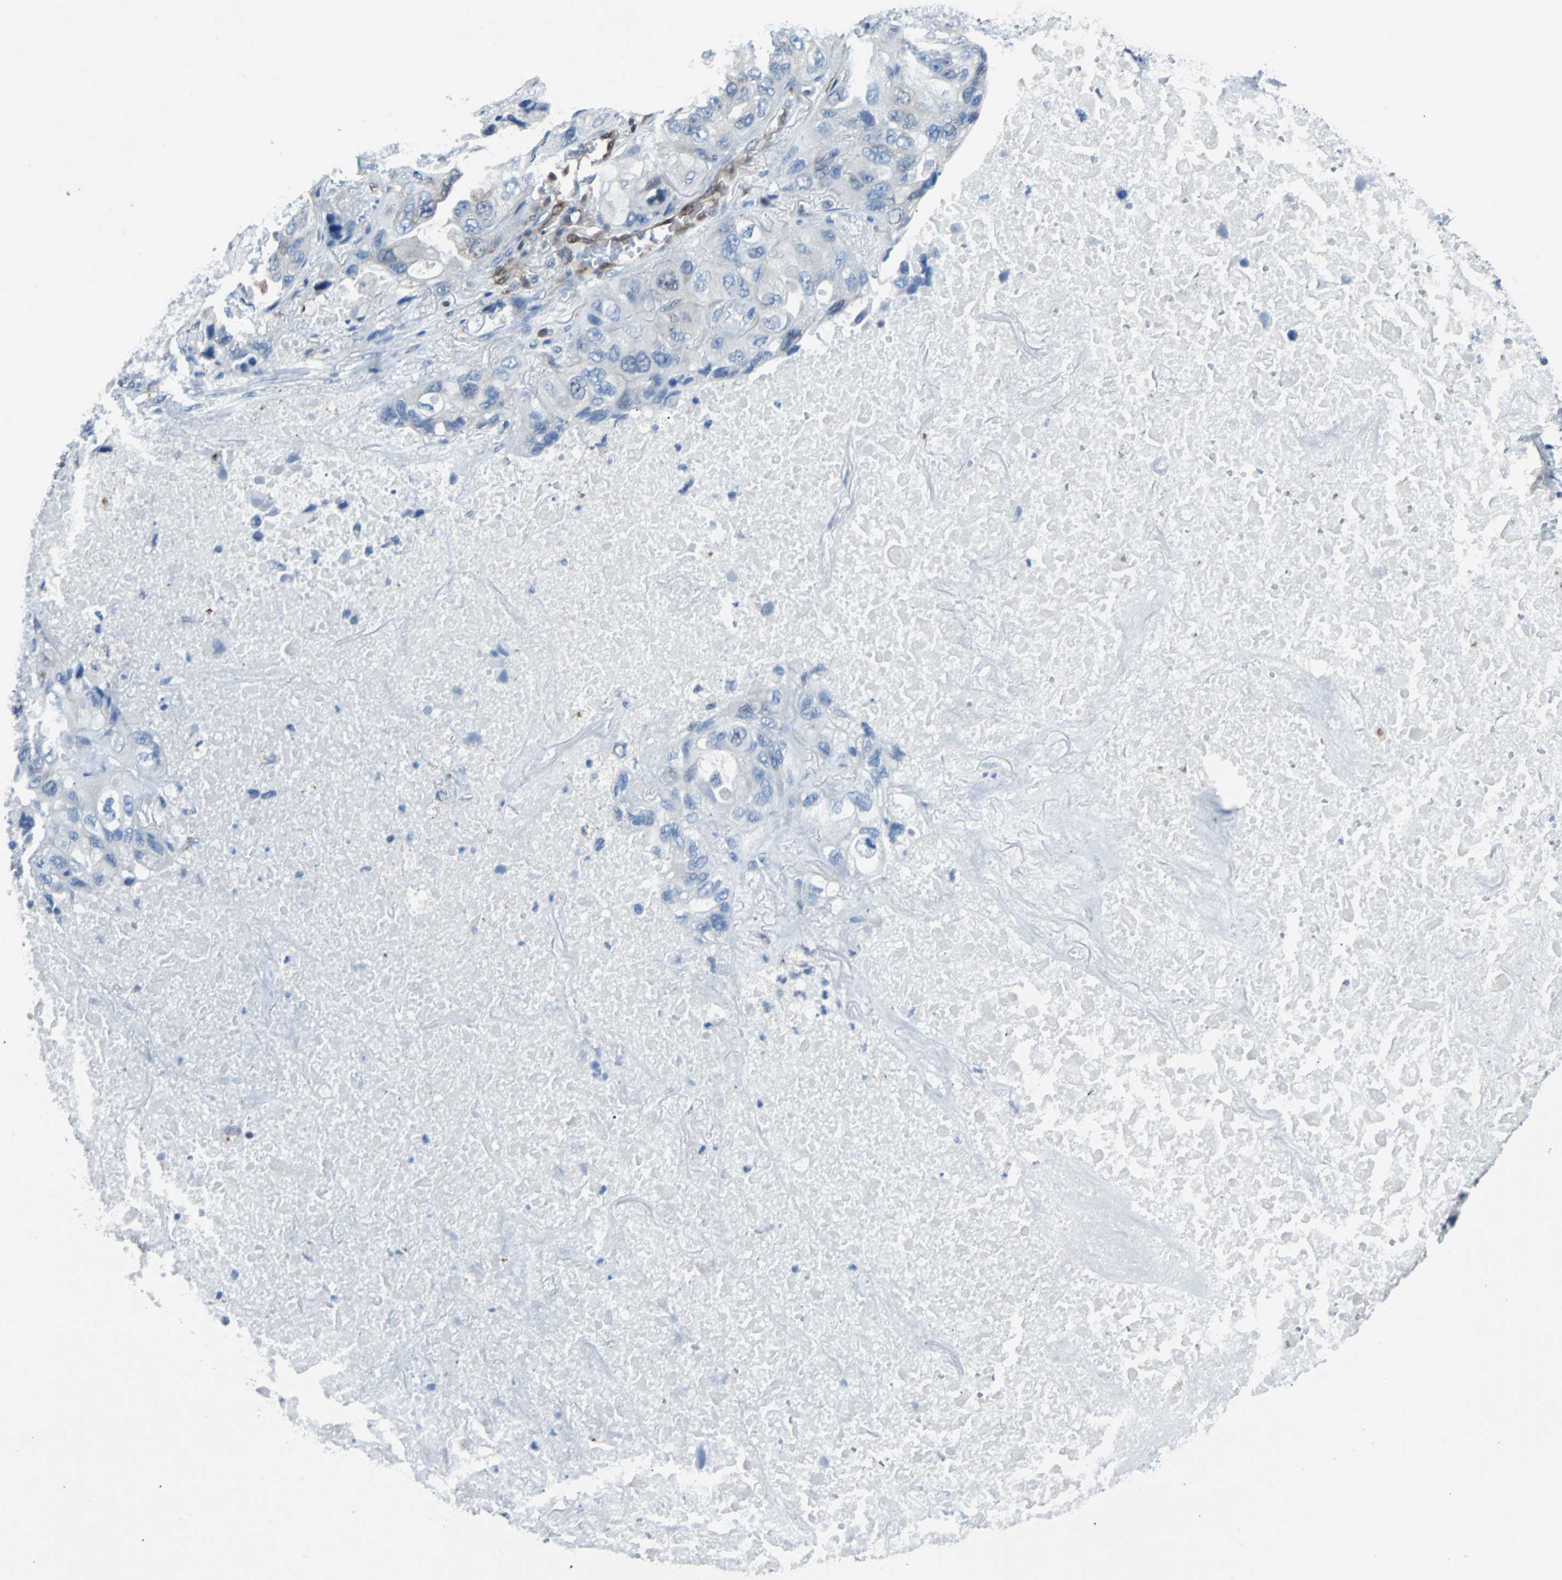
{"staining": {"intensity": "negative", "quantity": "none", "location": "none"}, "tissue": "lung cancer", "cell_type": "Tumor cells", "image_type": "cancer", "snomed": [{"axis": "morphology", "description": "Squamous cell carcinoma, NOS"}, {"axis": "topography", "description": "Lung"}], "caption": "Lung cancer was stained to show a protein in brown. There is no significant staining in tumor cells. Brightfield microscopy of IHC stained with DAB (brown) and hematoxylin (blue), captured at high magnification.", "gene": "MAP2K6", "patient": {"sex": "female", "age": 73}}